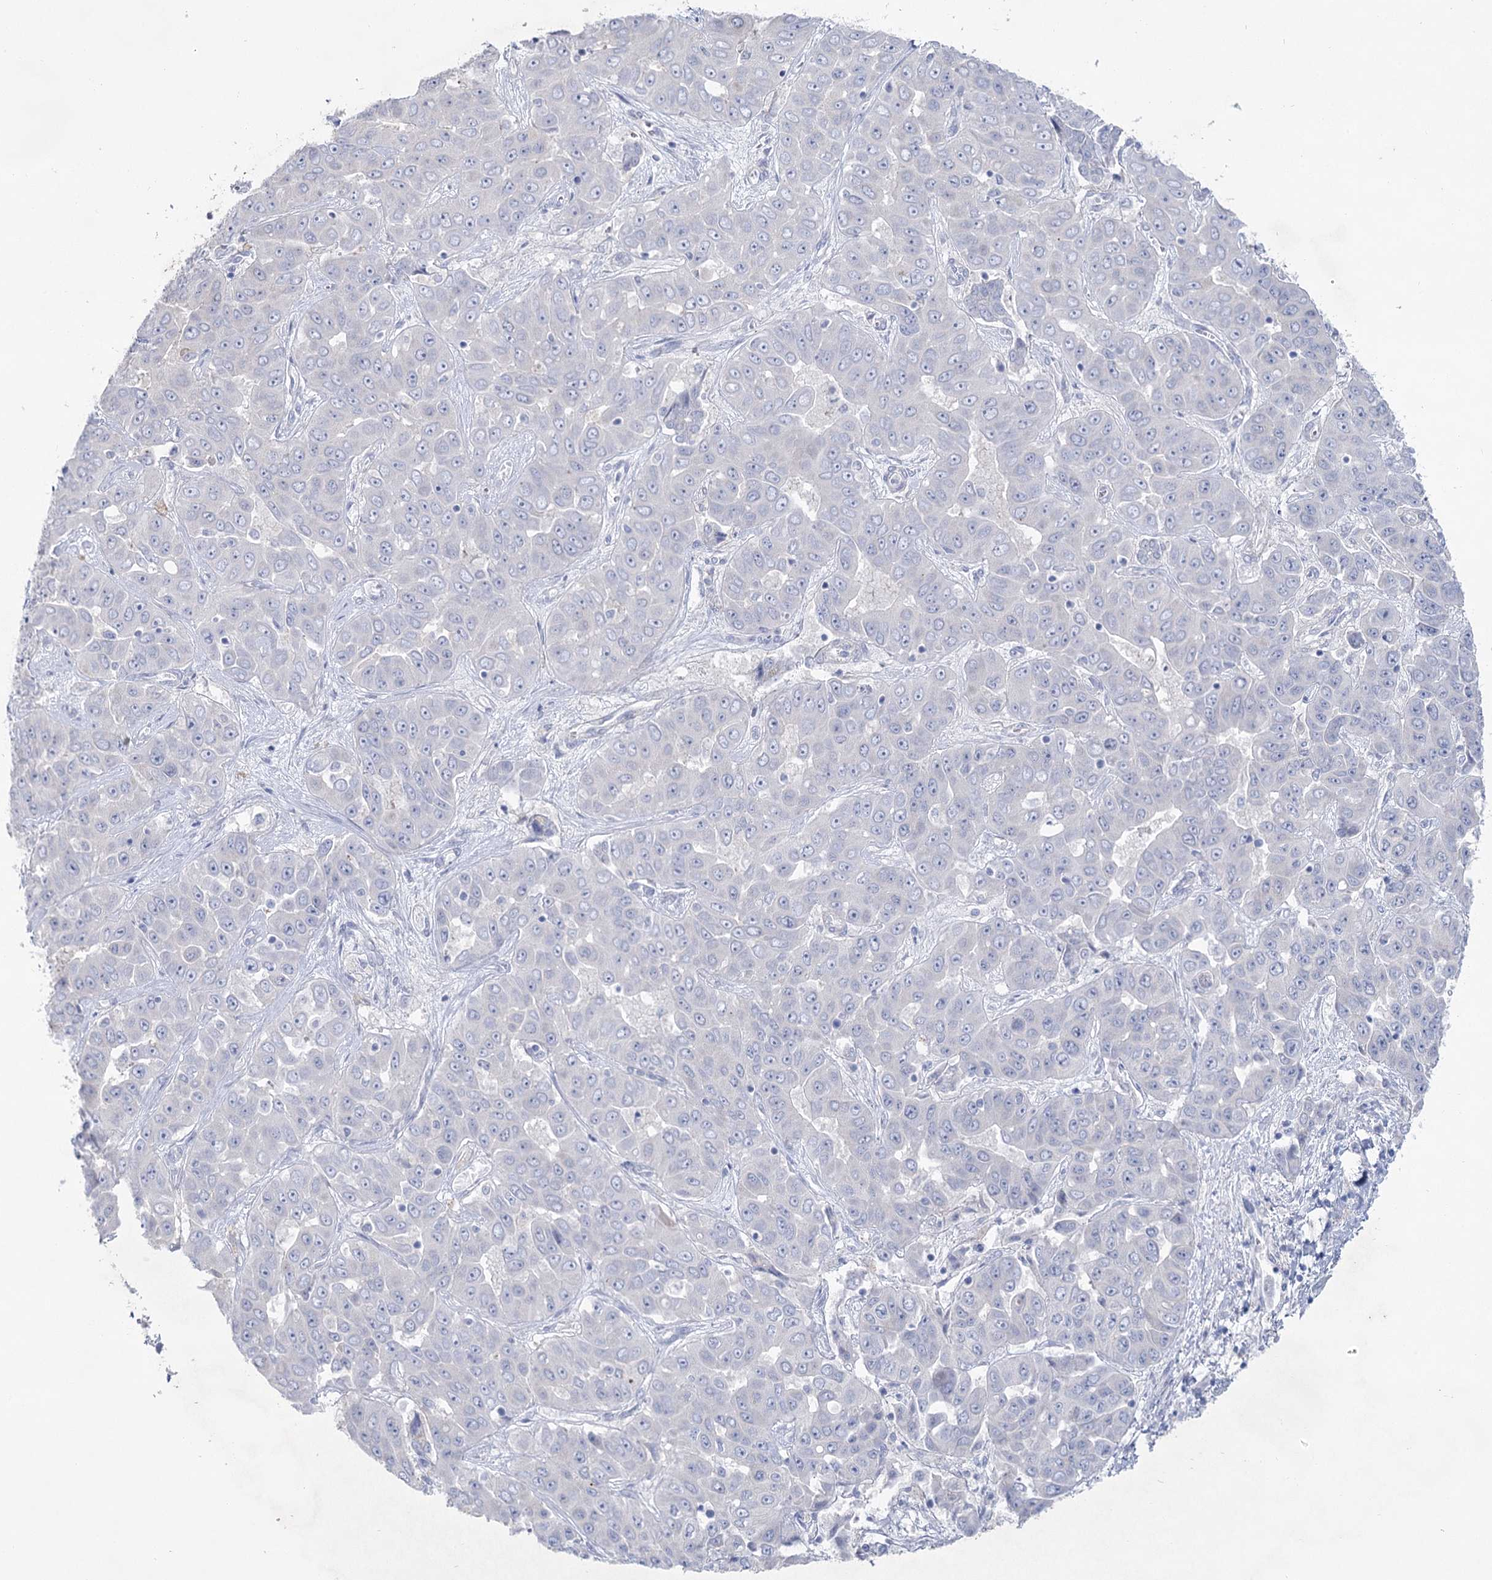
{"staining": {"intensity": "negative", "quantity": "none", "location": "none"}, "tissue": "liver cancer", "cell_type": "Tumor cells", "image_type": "cancer", "snomed": [{"axis": "morphology", "description": "Cholangiocarcinoma"}, {"axis": "topography", "description": "Liver"}], "caption": "Immunohistochemical staining of liver cancer (cholangiocarcinoma) exhibits no significant positivity in tumor cells.", "gene": "CCDC88A", "patient": {"sex": "female", "age": 52}}